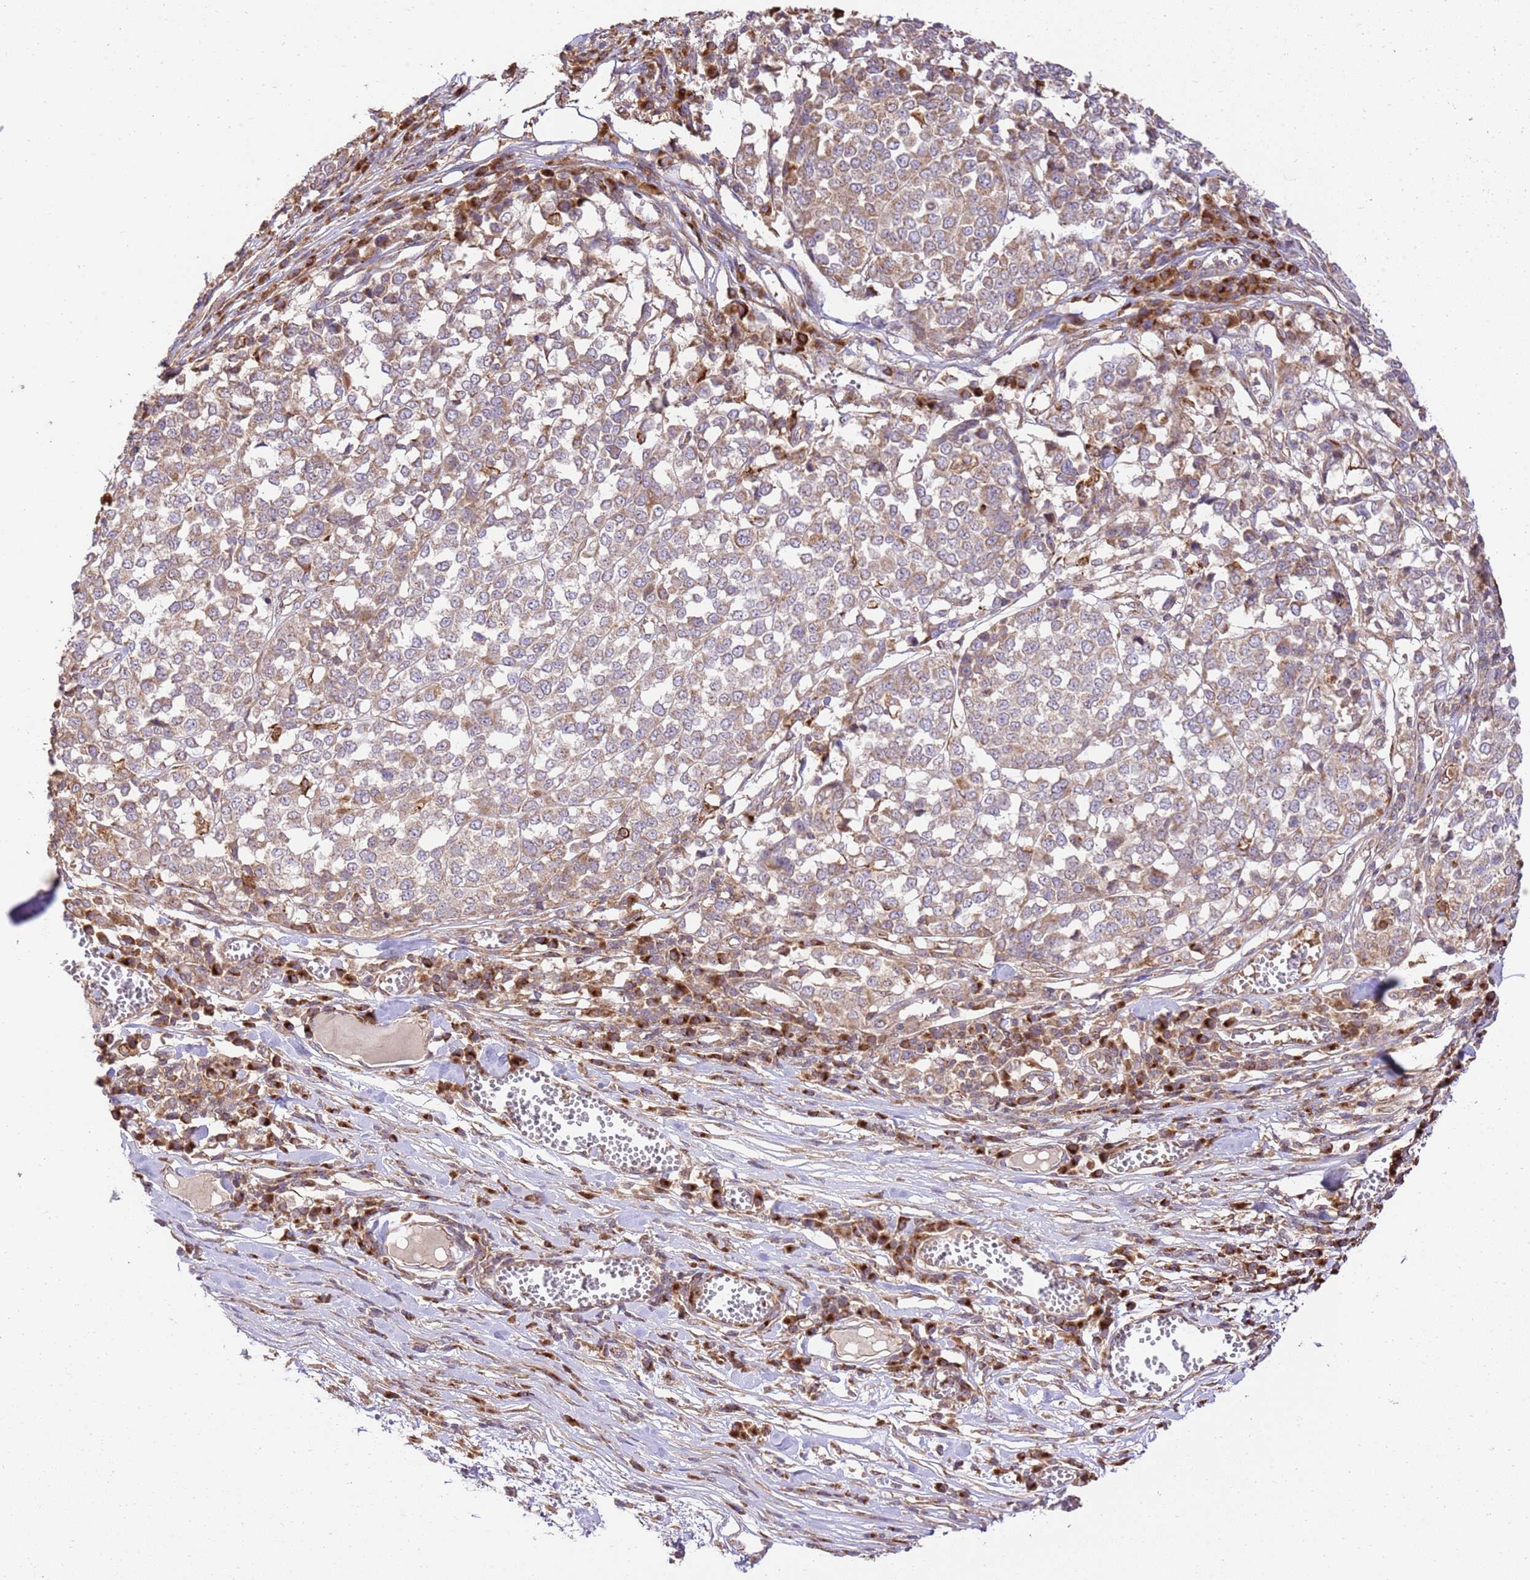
{"staining": {"intensity": "weak", "quantity": ">75%", "location": "cytoplasmic/membranous"}, "tissue": "melanoma", "cell_type": "Tumor cells", "image_type": "cancer", "snomed": [{"axis": "morphology", "description": "Malignant melanoma, Metastatic site"}, {"axis": "topography", "description": "Lymph node"}], "caption": "This micrograph shows immunohistochemistry staining of melanoma, with low weak cytoplasmic/membranous expression in approximately >75% of tumor cells.", "gene": "SPATA2L", "patient": {"sex": "male", "age": 44}}